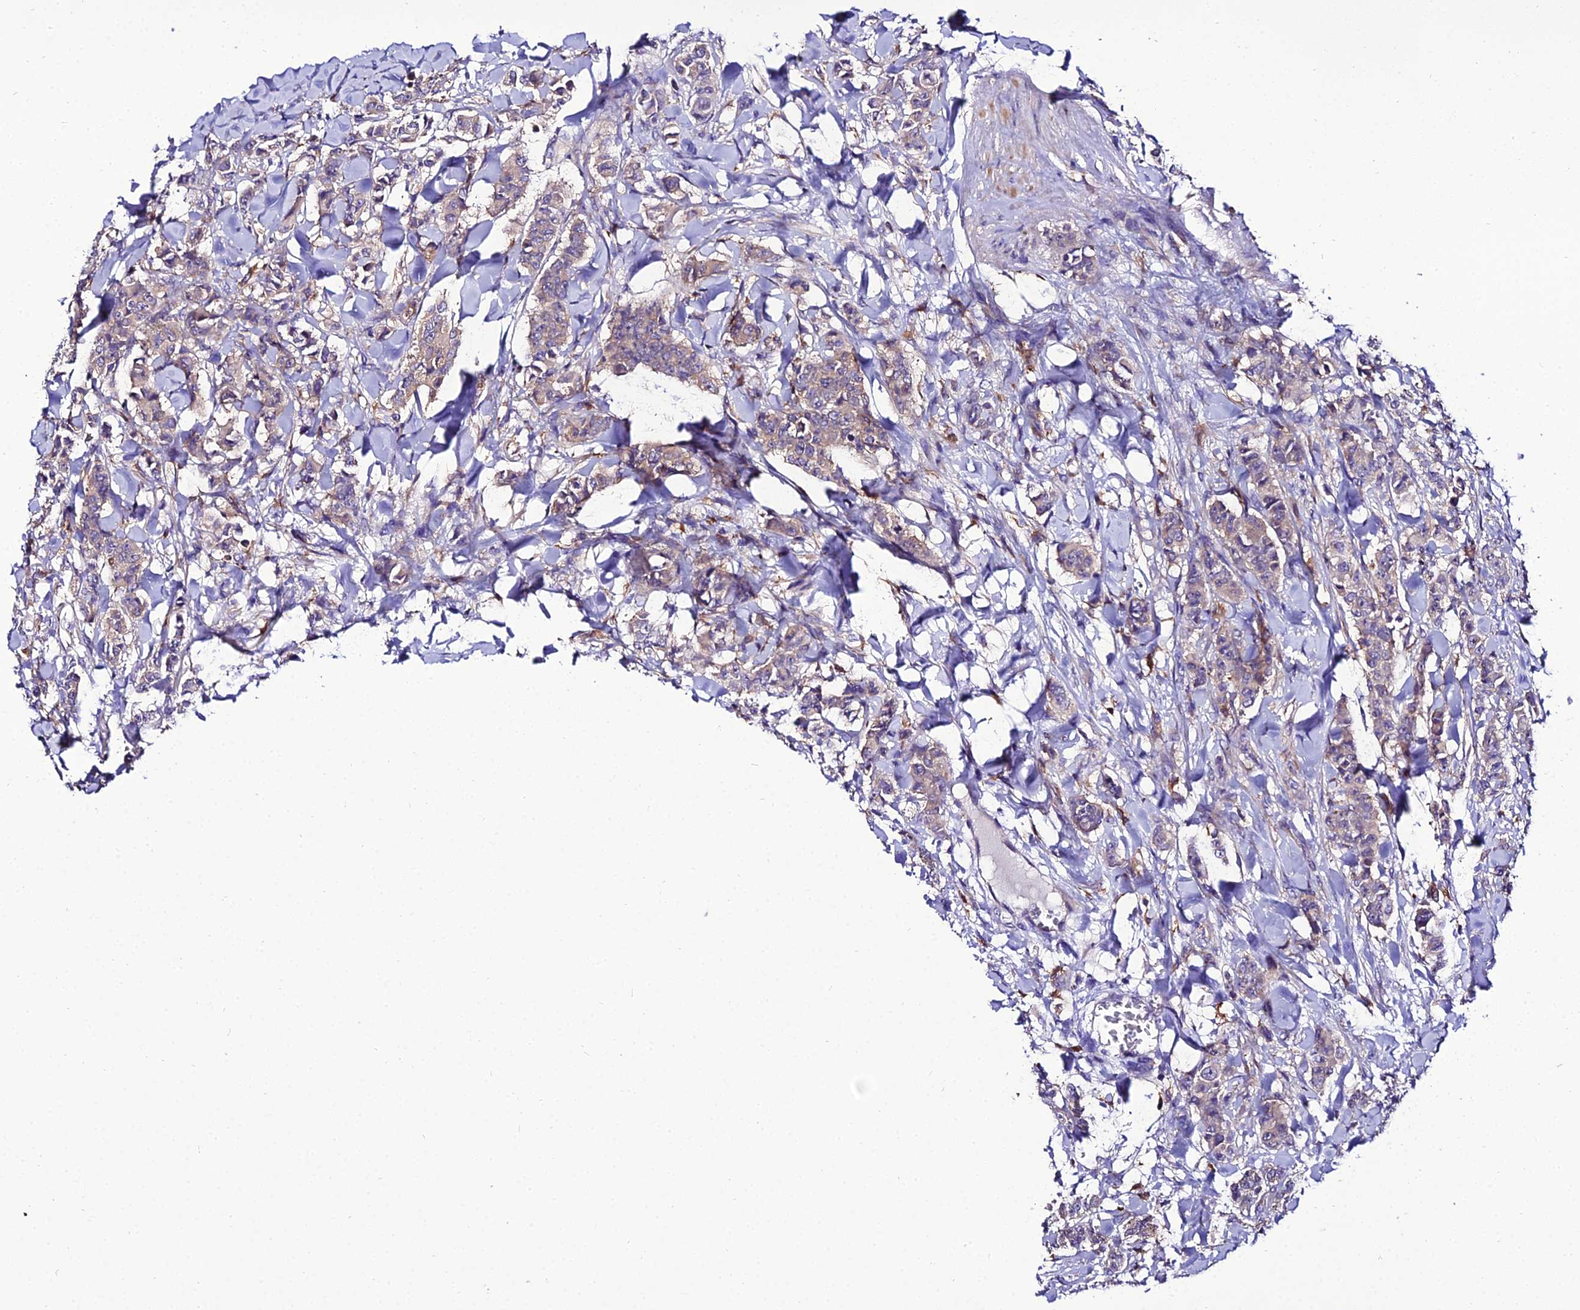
{"staining": {"intensity": "weak", "quantity": "25%-75%", "location": "cytoplasmic/membranous"}, "tissue": "breast cancer", "cell_type": "Tumor cells", "image_type": "cancer", "snomed": [{"axis": "morphology", "description": "Duct carcinoma"}, {"axis": "topography", "description": "Breast"}], "caption": "IHC histopathology image of human breast intraductal carcinoma stained for a protein (brown), which reveals low levels of weak cytoplasmic/membranous staining in about 25%-75% of tumor cells.", "gene": "C2orf69", "patient": {"sex": "female", "age": 40}}